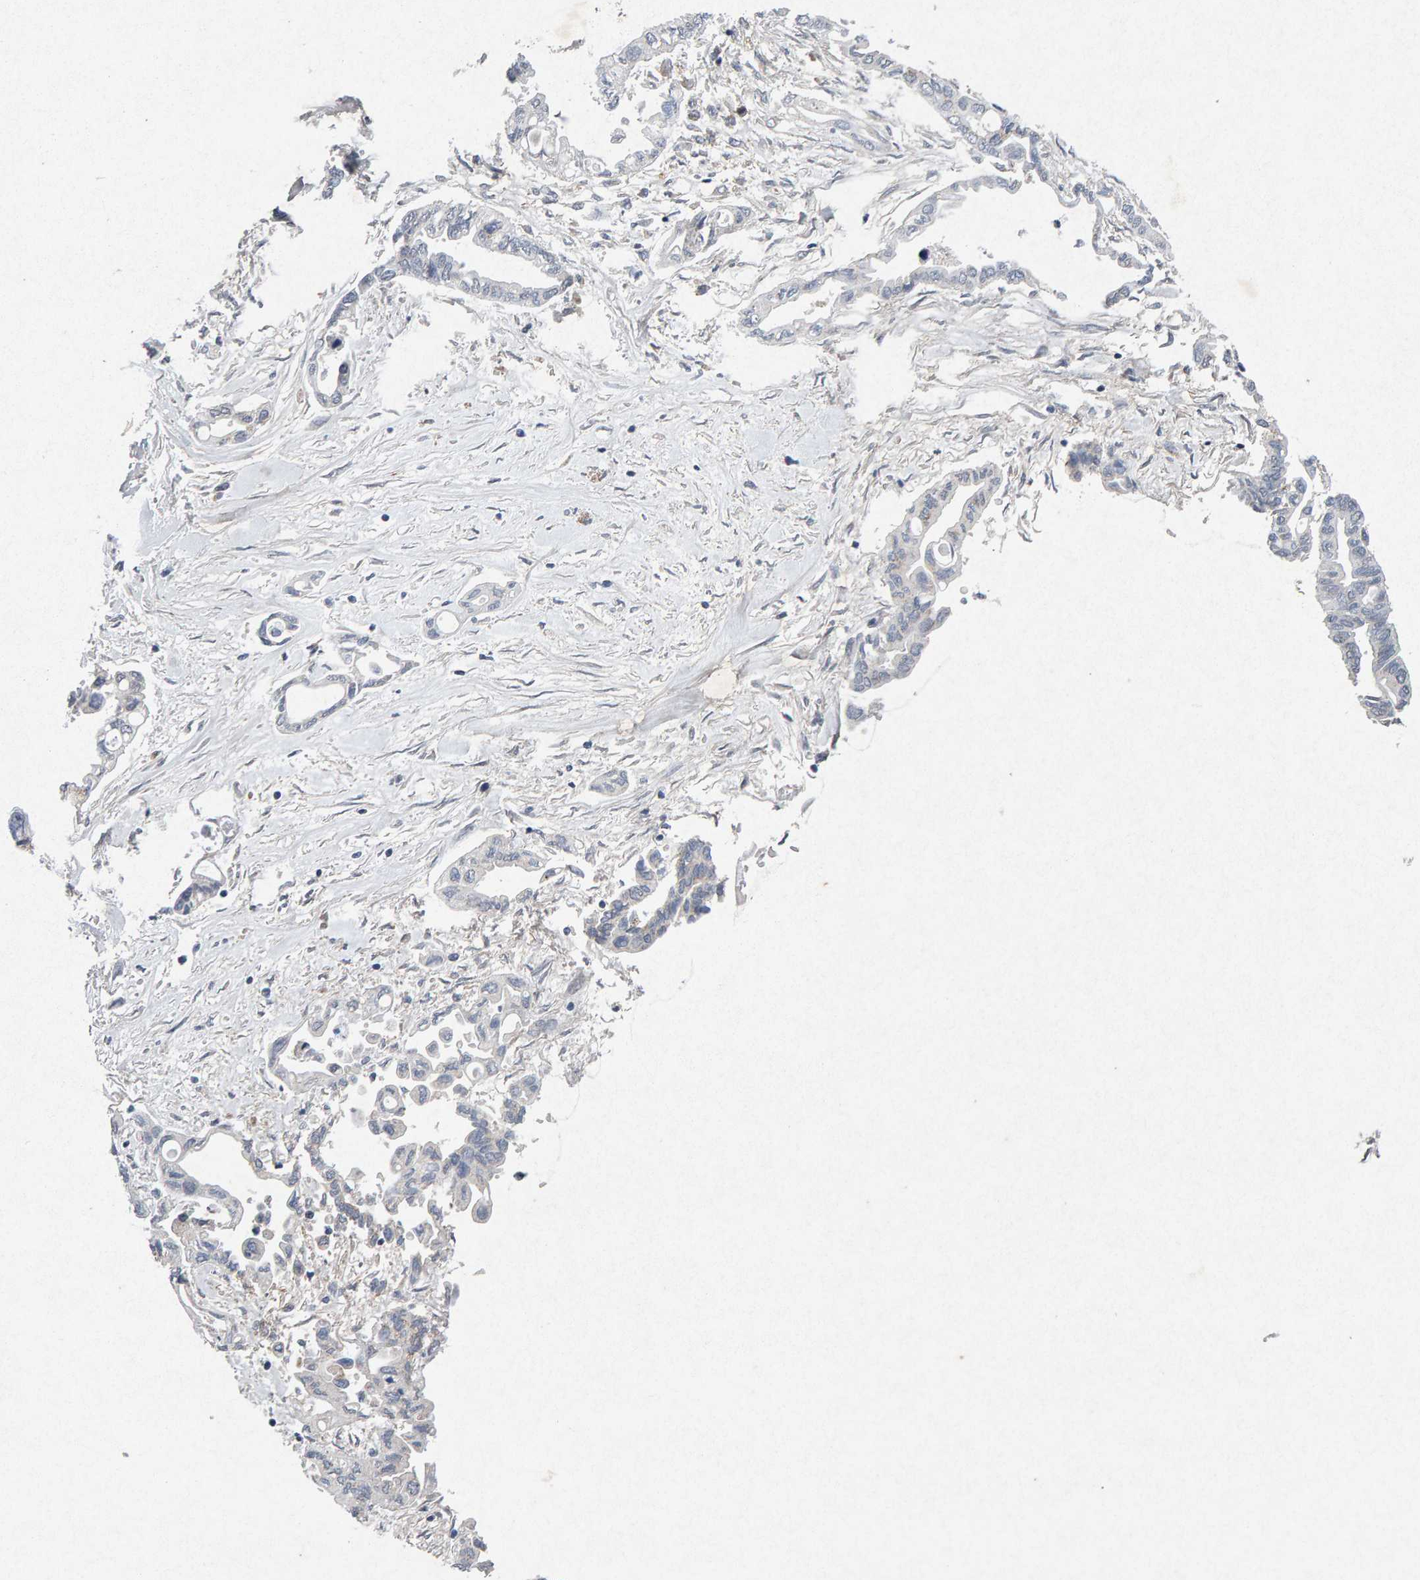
{"staining": {"intensity": "negative", "quantity": "none", "location": "none"}, "tissue": "pancreatic cancer", "cell_type": "Tumor cells", "image_type": "cancer", "snomed": [{"axis": "morphology", "description": "Adenocarcinoma, NOS"}, {"axis": "topography", "description": "Pancreas"}], "caption": "High power microscopy photomicrograph of an immunohistochemistry micrograph of pancreatic adenocarcinoma, revealing no significant positivity in tumor cells. The staining was performed using DAB (3,3'-diaminobenzidine) to visualize the protein expression in brown, while the nuclei were stained in blue with hematoxylin (Magnification: 20x).", "gene": "PTPRM", "patient": {"sex": "female", "age": 57}}